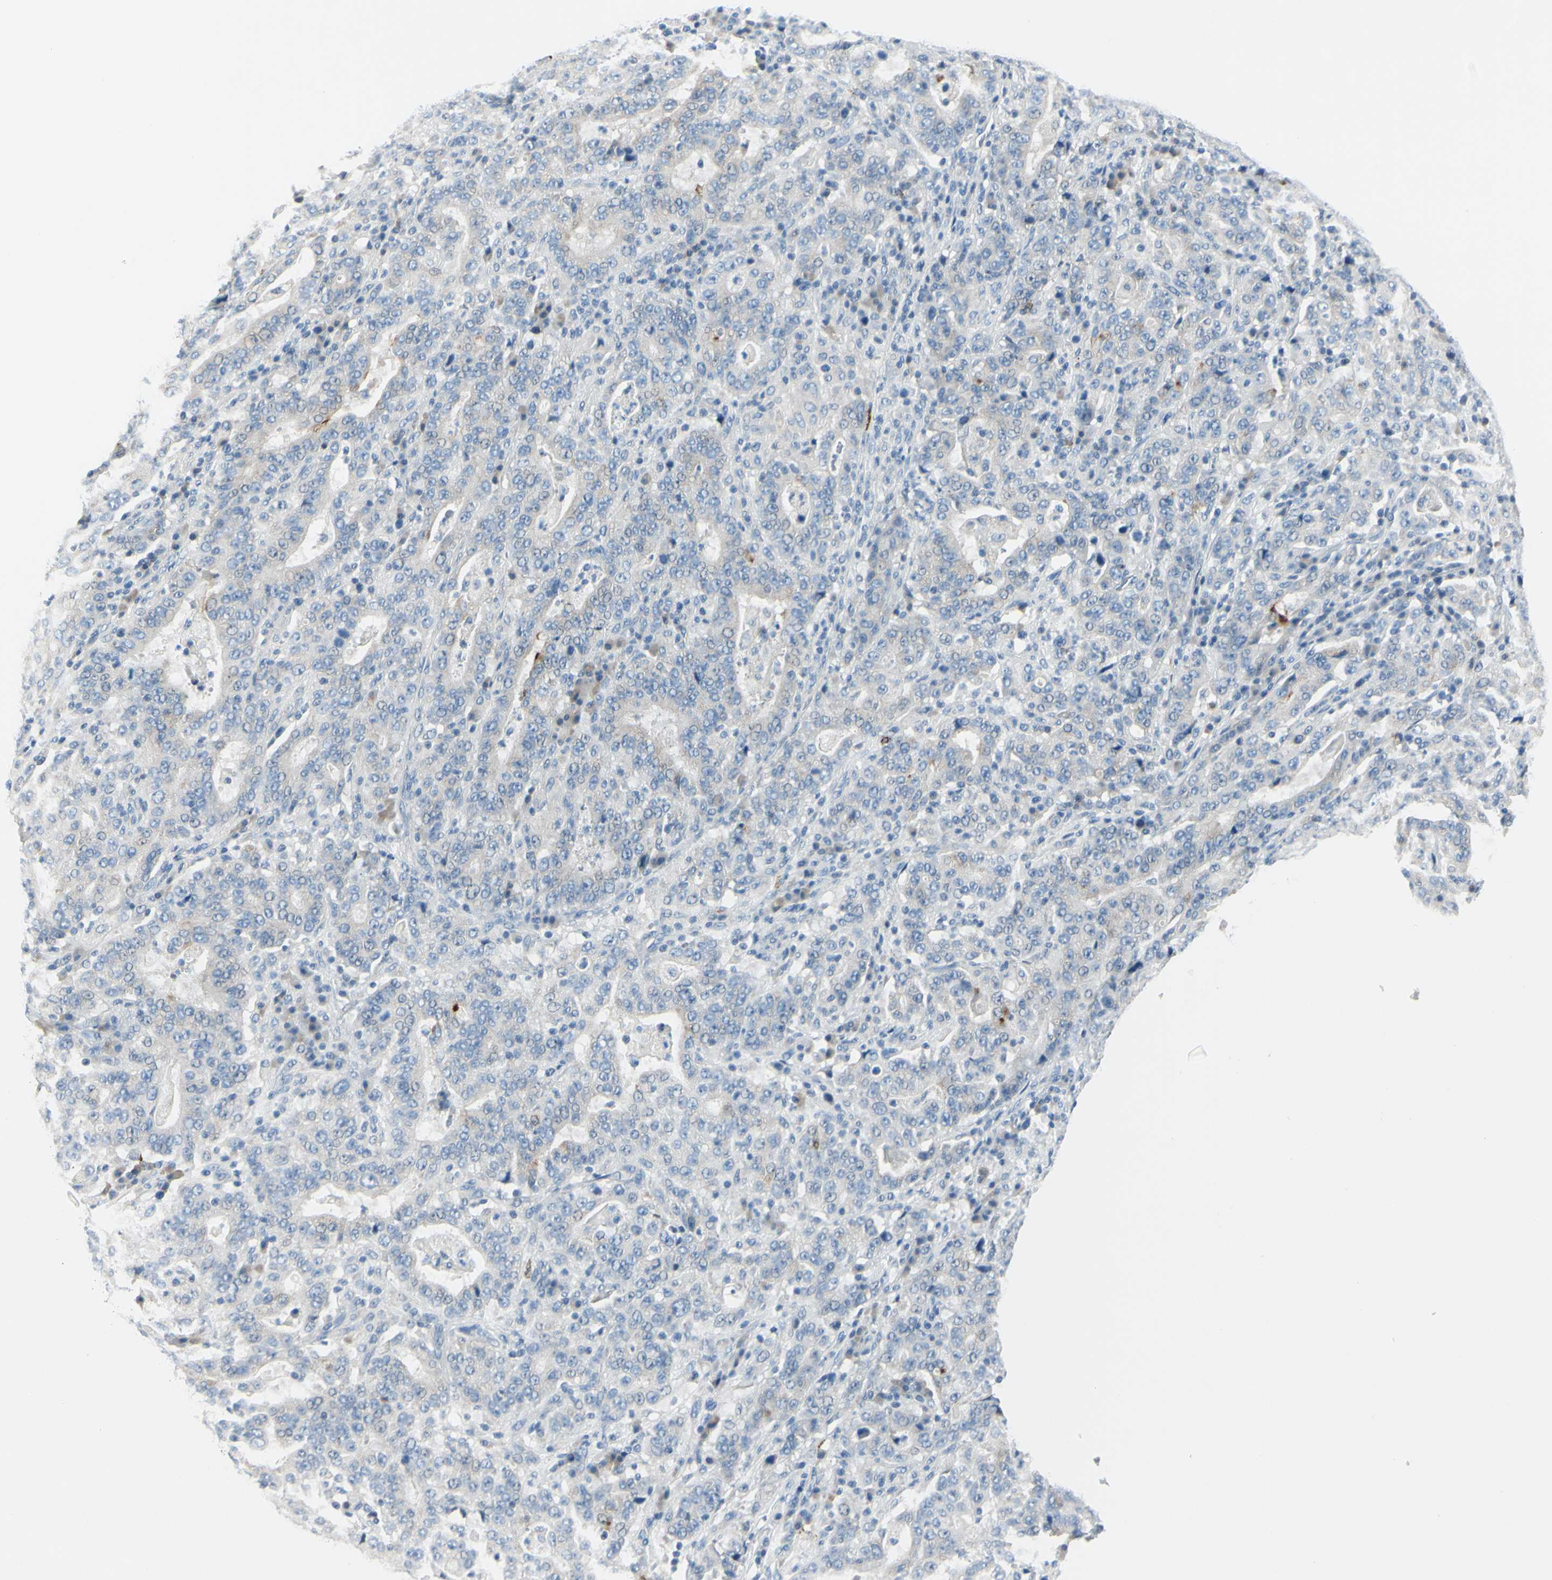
{"staining": {"intensity": "negative", "quantity": "none", "location": "none"}, "tissue": "stomach cancer", "cell_type": "Tumor cells", "image_type": "cancer", "snomed": [{"axis": "morphology", "description": "Normal tissue, NOS"}, {"axis": "morphology", "description": "Adenocarcinoma, NOS"}, {"axis": "topography", "description": "Stomach, upper"}, {"axis": "topography", "description": "Stomach"}], "caption": "An IHC histopathology image of stomach cancer is shown. There is no staining in tumor cells of stomach cancer.", "gene": "DLG4", "patient": {"sex": "male", "age": 59}}